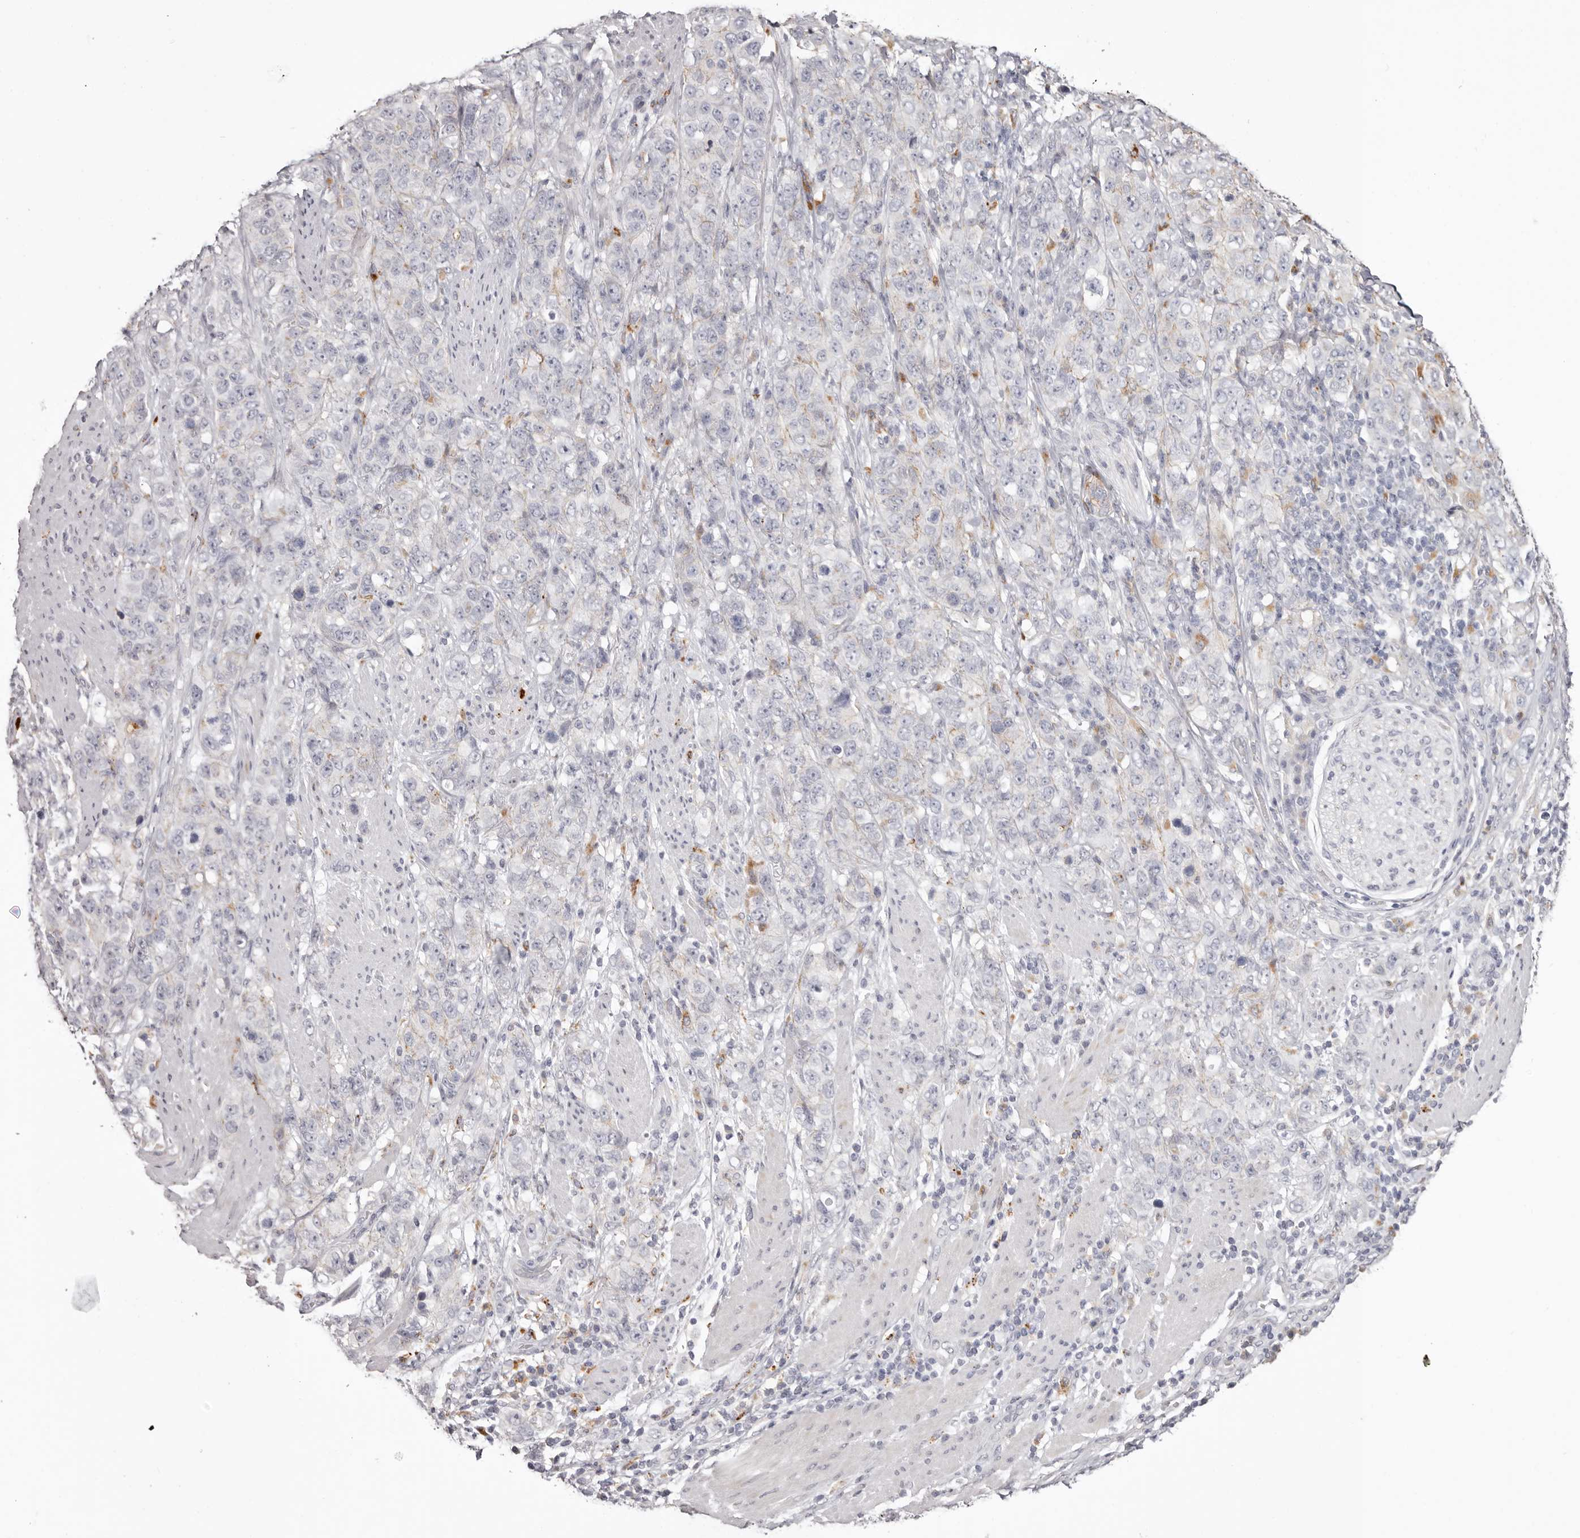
{"staining": {"intensity": "negative", "quantity": "none", "location": "none"}, "tissue": "stomach cancer", "cell_type": "Tumor cells", "image_type": "cancer", "snomed": [{"axis": "morphology", "description": "Adenocarcinoma, NOS"}, {"axis": "topography", "description": "Stomach"}], "caption": "High magnification brightfield microscopy of stomach cancer stained with DAB (brown) and counterstained with hematoxylin (blue): tumor cells show no significant staining.", "gene": "PCDHB6", "patient": {"sex": "male", "age": 48}}